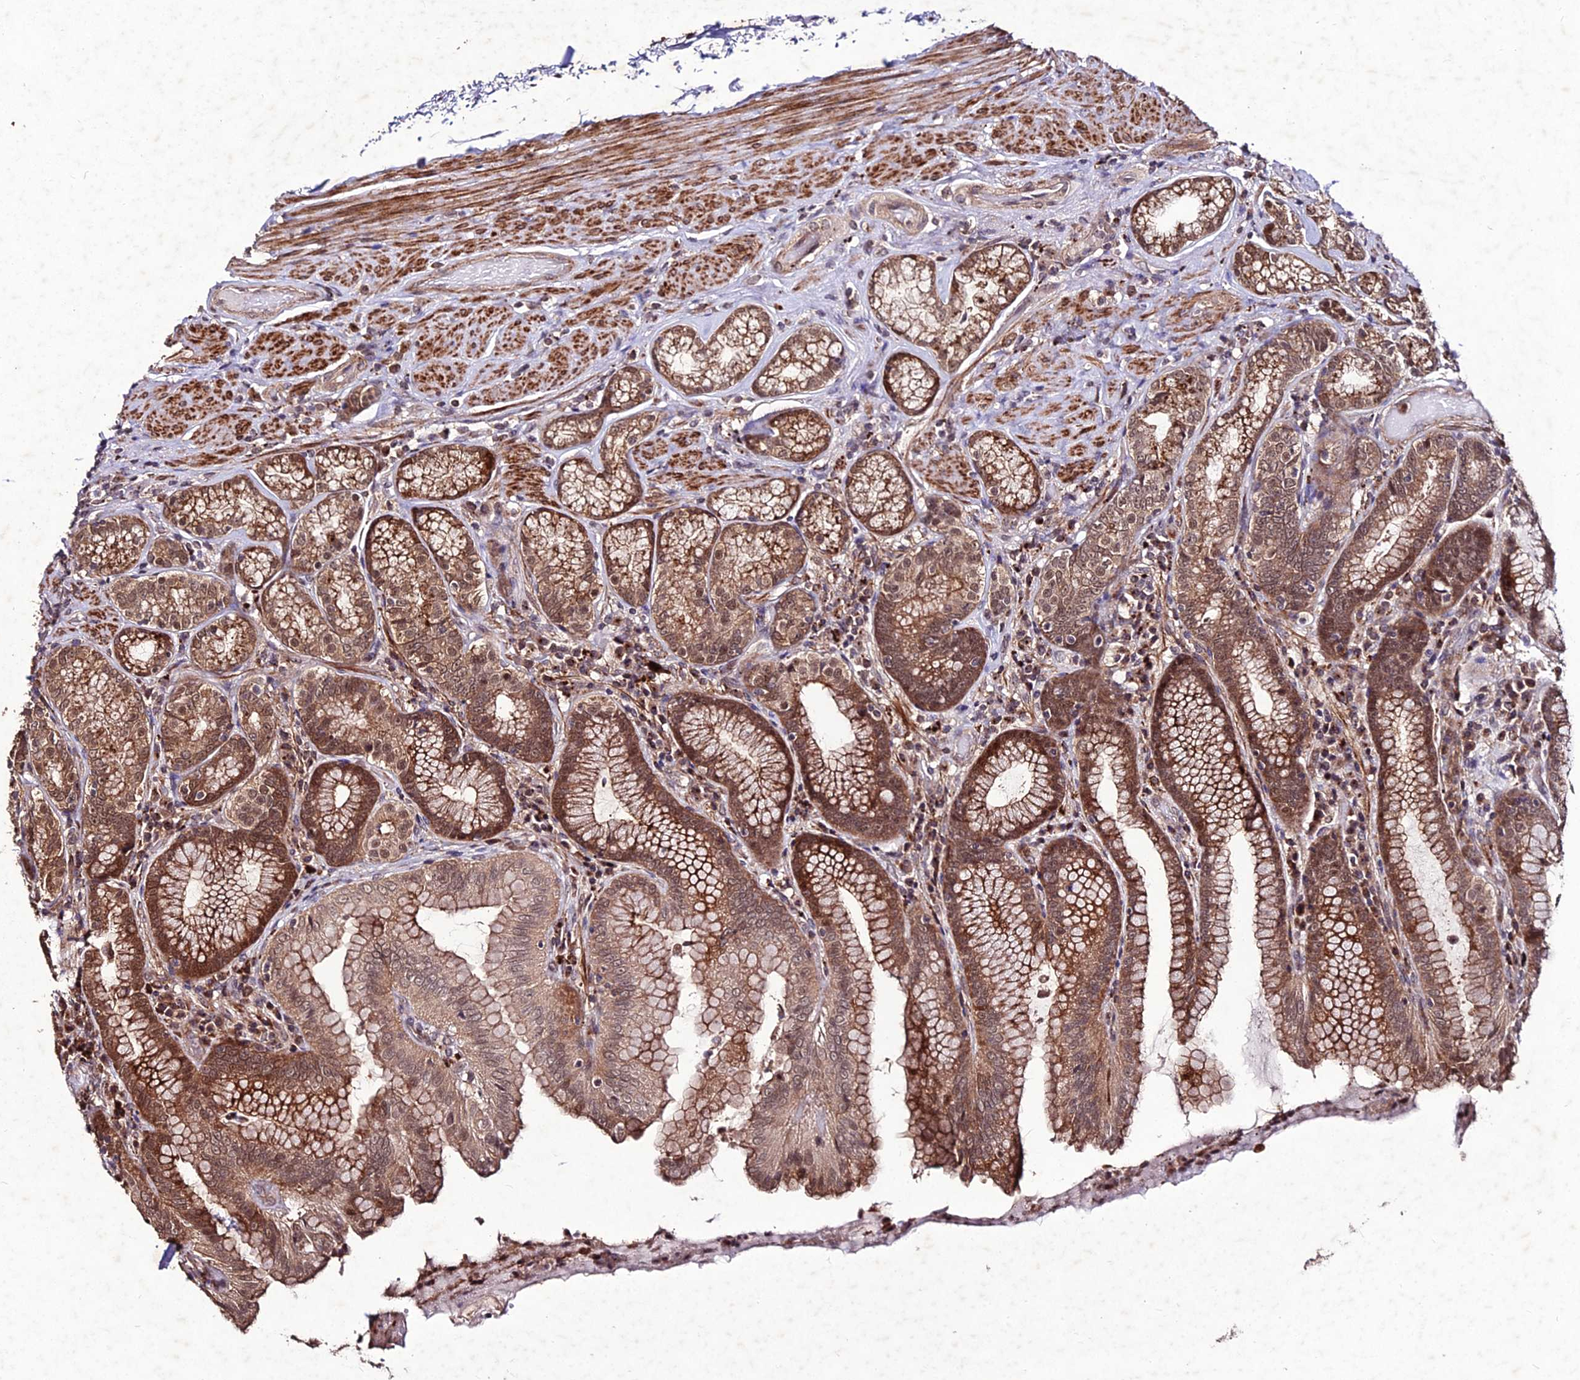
{"staining": {"intensity": "moderate", "quantity": ">75%", "location": "cytoplasmic/membranous,nuclear"}, "tissue": "stomach", "cell_type": "Glandular cells", "image_type": "normal", "snomed": [{"axis": "morphology", "description": "Normal tissue, NOS"}, {"axis": "topography", "description": "Stomach, upper"}, {"axis": "topography", "description": "Stomach, lower"}], "caption": "This is a photomicrograph of immunohistochemistry staining of normal stomach, which shows moderate staining in the cytoplasmic/membranous,nuclear of glandular cells.", "gene": "ZNF766", "patient": {"sex": "female", "age": 76}}